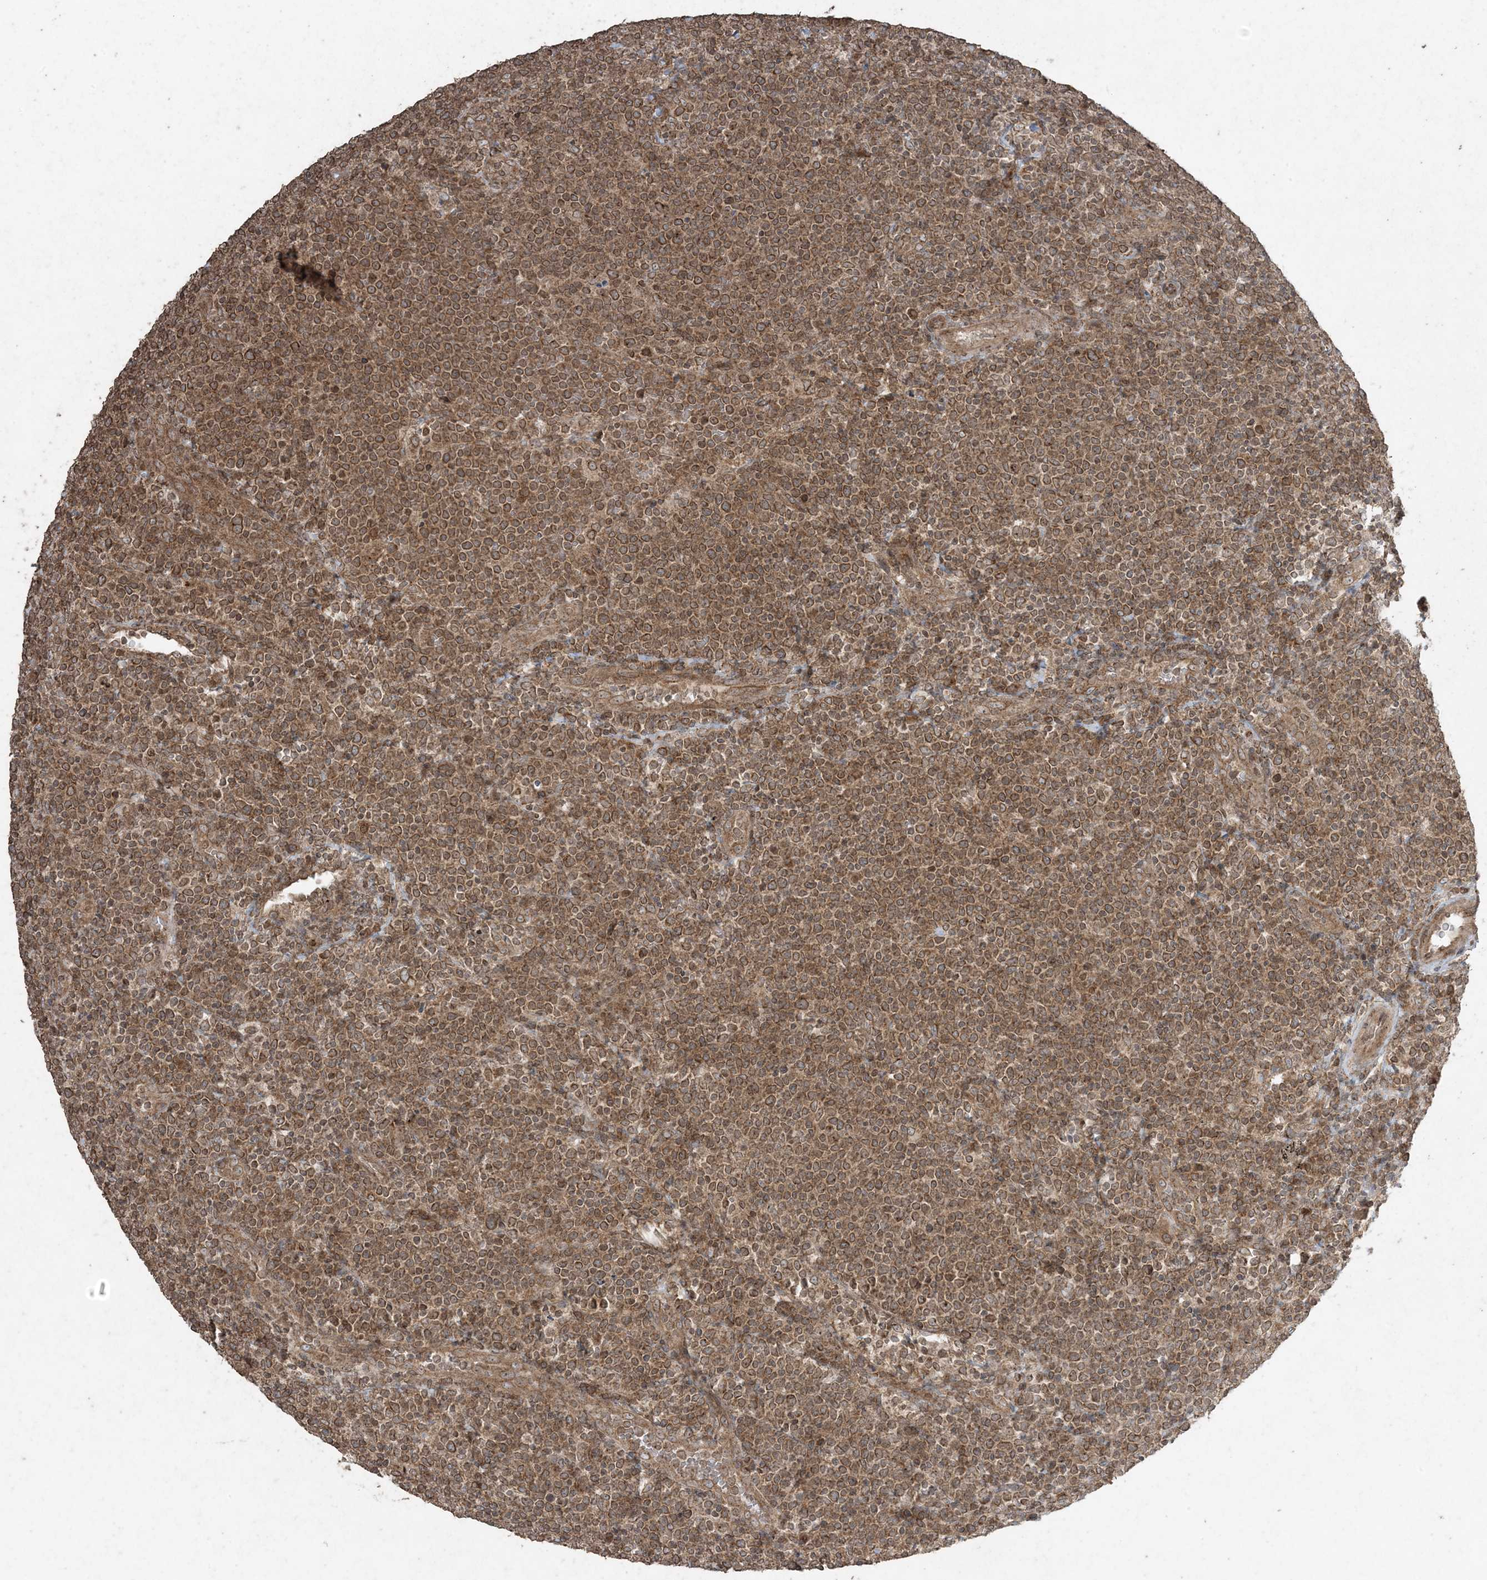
{"staining": {"intensity": "moderate", "quantity": ">75%", "location": "cytoplasmic/membranous"}, "tissue": "lymphoma", "cell_type": "Tumor cells", "image_type": "cancer", "snomed": [{"axis": "morphology", "description": "Malignant lymphoma, non-Hodgkin's type, High grade"}, {"axis": "topography", "description": "Lymph node"}], "caption": "High-grade malignant lymphoma, non-Hodgkin's type stained for a protein reveals moderate cytoplasmic/membranous positivity in tumor cells.", "gene": "DDX19B", "patient": {"sex": "male", "age": 61}}